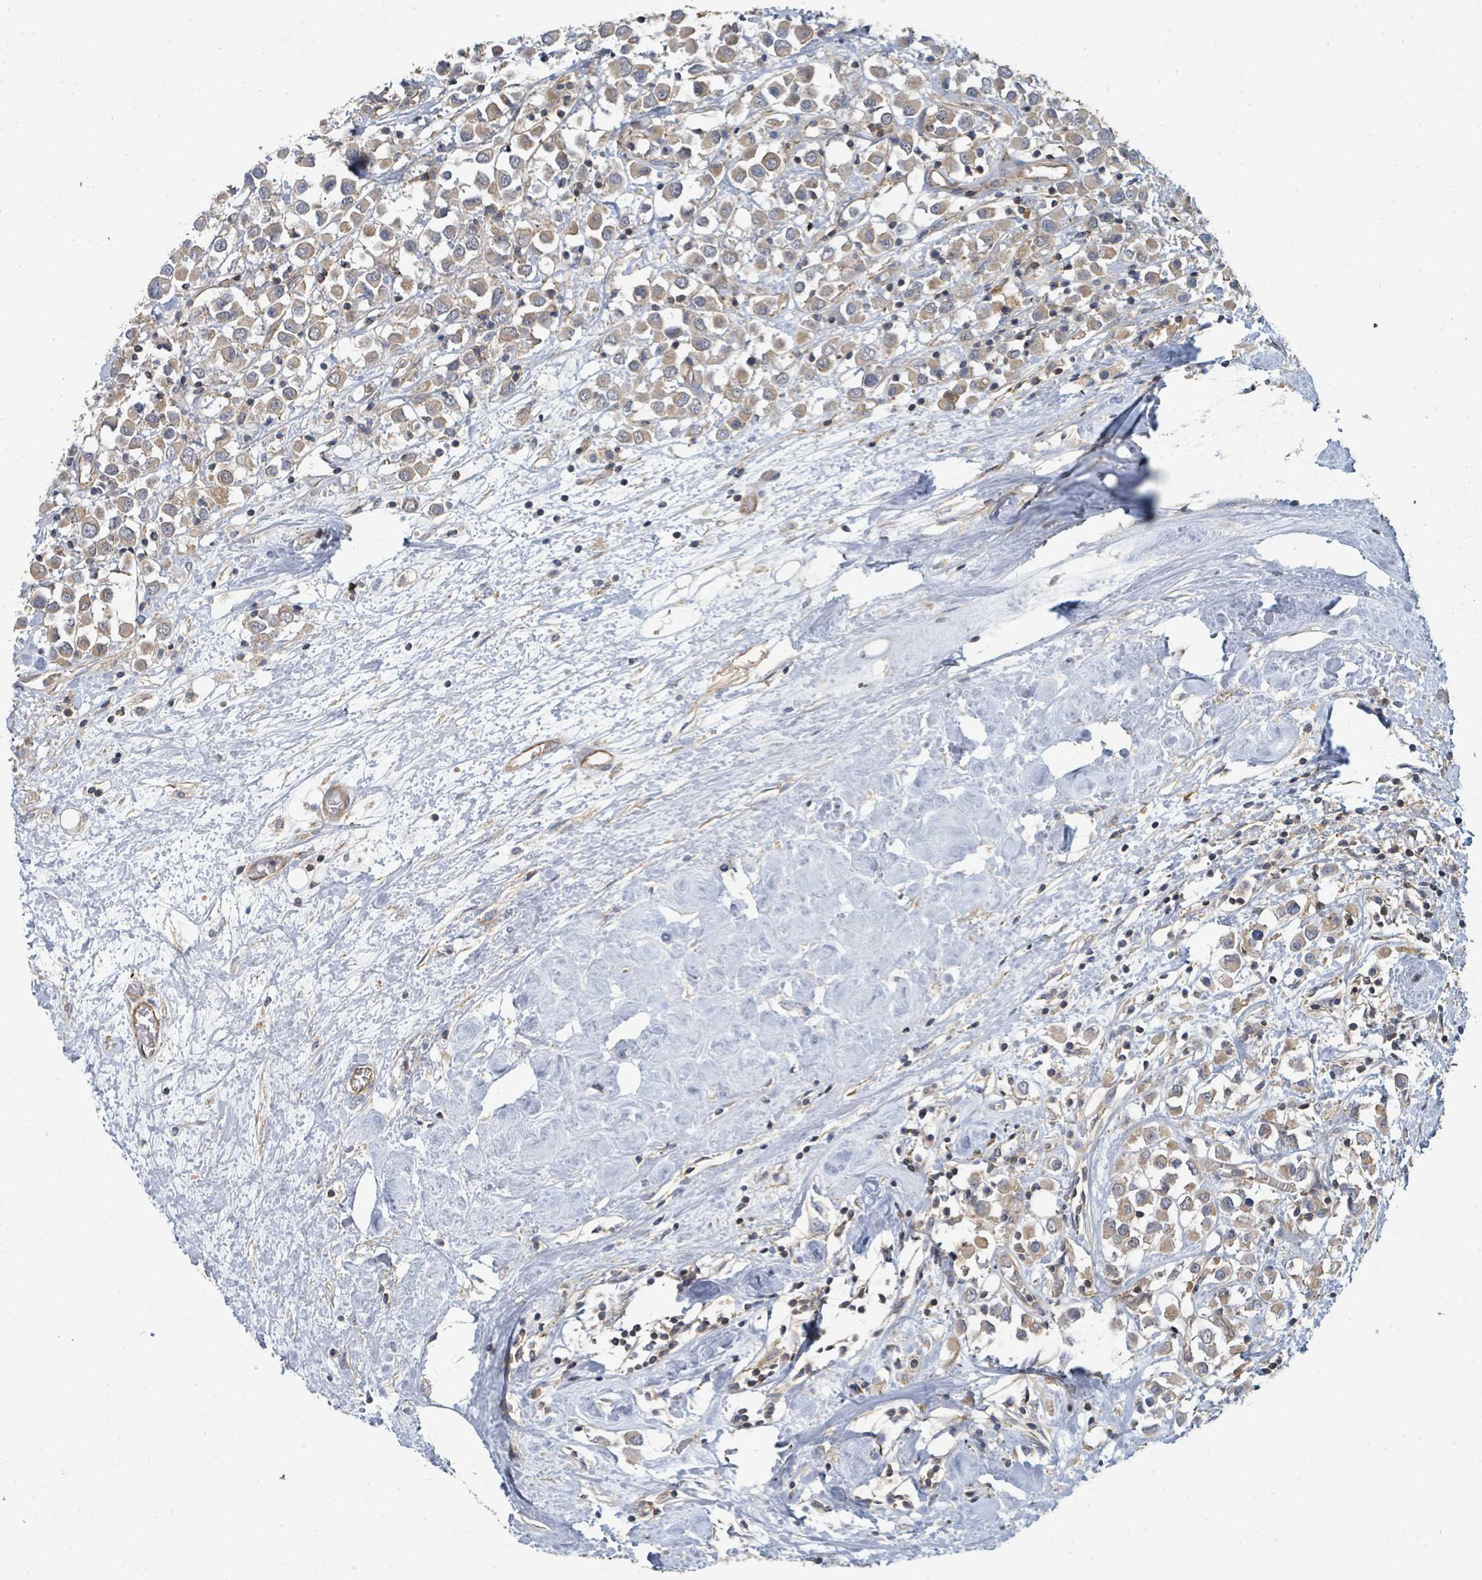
{"staining": {"intensity": "weak", "quantity": ">75%", "location": "cytoplasmic/membranous"}, "tissue": "breast cancer", "cell_type": "Tumor cells", "image_type": "cancer", "snomed": [{"axis": "morphology", "description": "Duct carcinoma"}, {"axis": "topography", "description": "Breast"}], "caption": "Weak cytoplasmic/membranous staining is present in approximately >75% of tumor cells in breast invasive ductal carcinoma. The protein is shown in brown color, while the nuclei are stained blue.", "gene": "BOLA2B", "patient": {"sex": "female", "age": 61}}